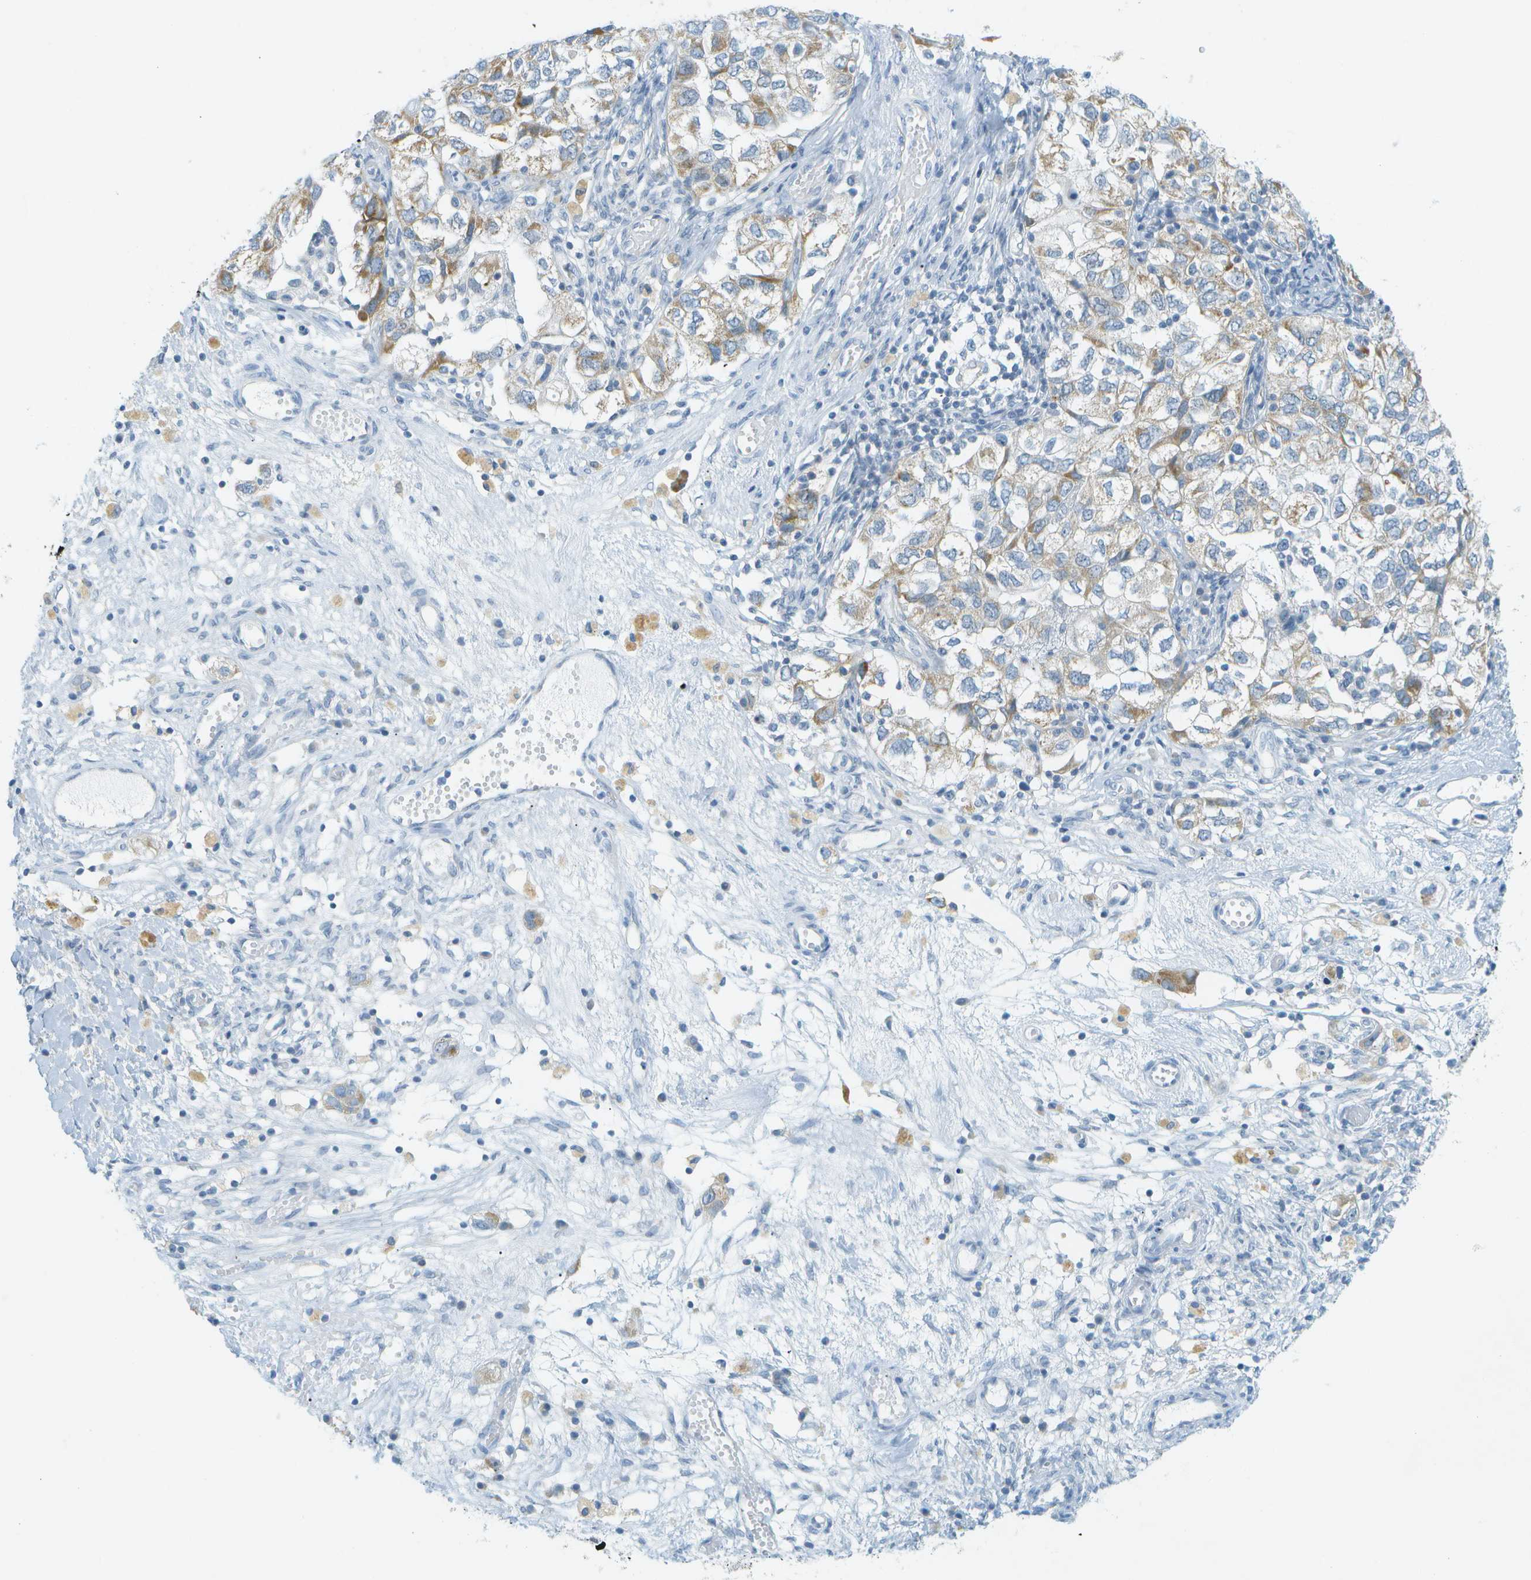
{"staining": {"intensity": "weak", "quantity": "25%-75%", "location": "cytoplasmic/membranous"}, "tissue": "ovarian cancer", "cell_type": "Tumor cells", "image_type": "cancer", "snomed": [{"axis": "morphology", "description": "Carcinoma, NOS"}, {"axis": "morphology", "description": "Cystadenocarcinoma, serous, NOS"}, {"axis": "topography", "description": "Ovary"}], "caption": "Tumor cells display low levels of weak cytoplasmic/membranous expression in about 25%-75% of cells in ovarian cancer.", "gene": "SMYD5", "patient": {"sex": "female", "age": 69}}